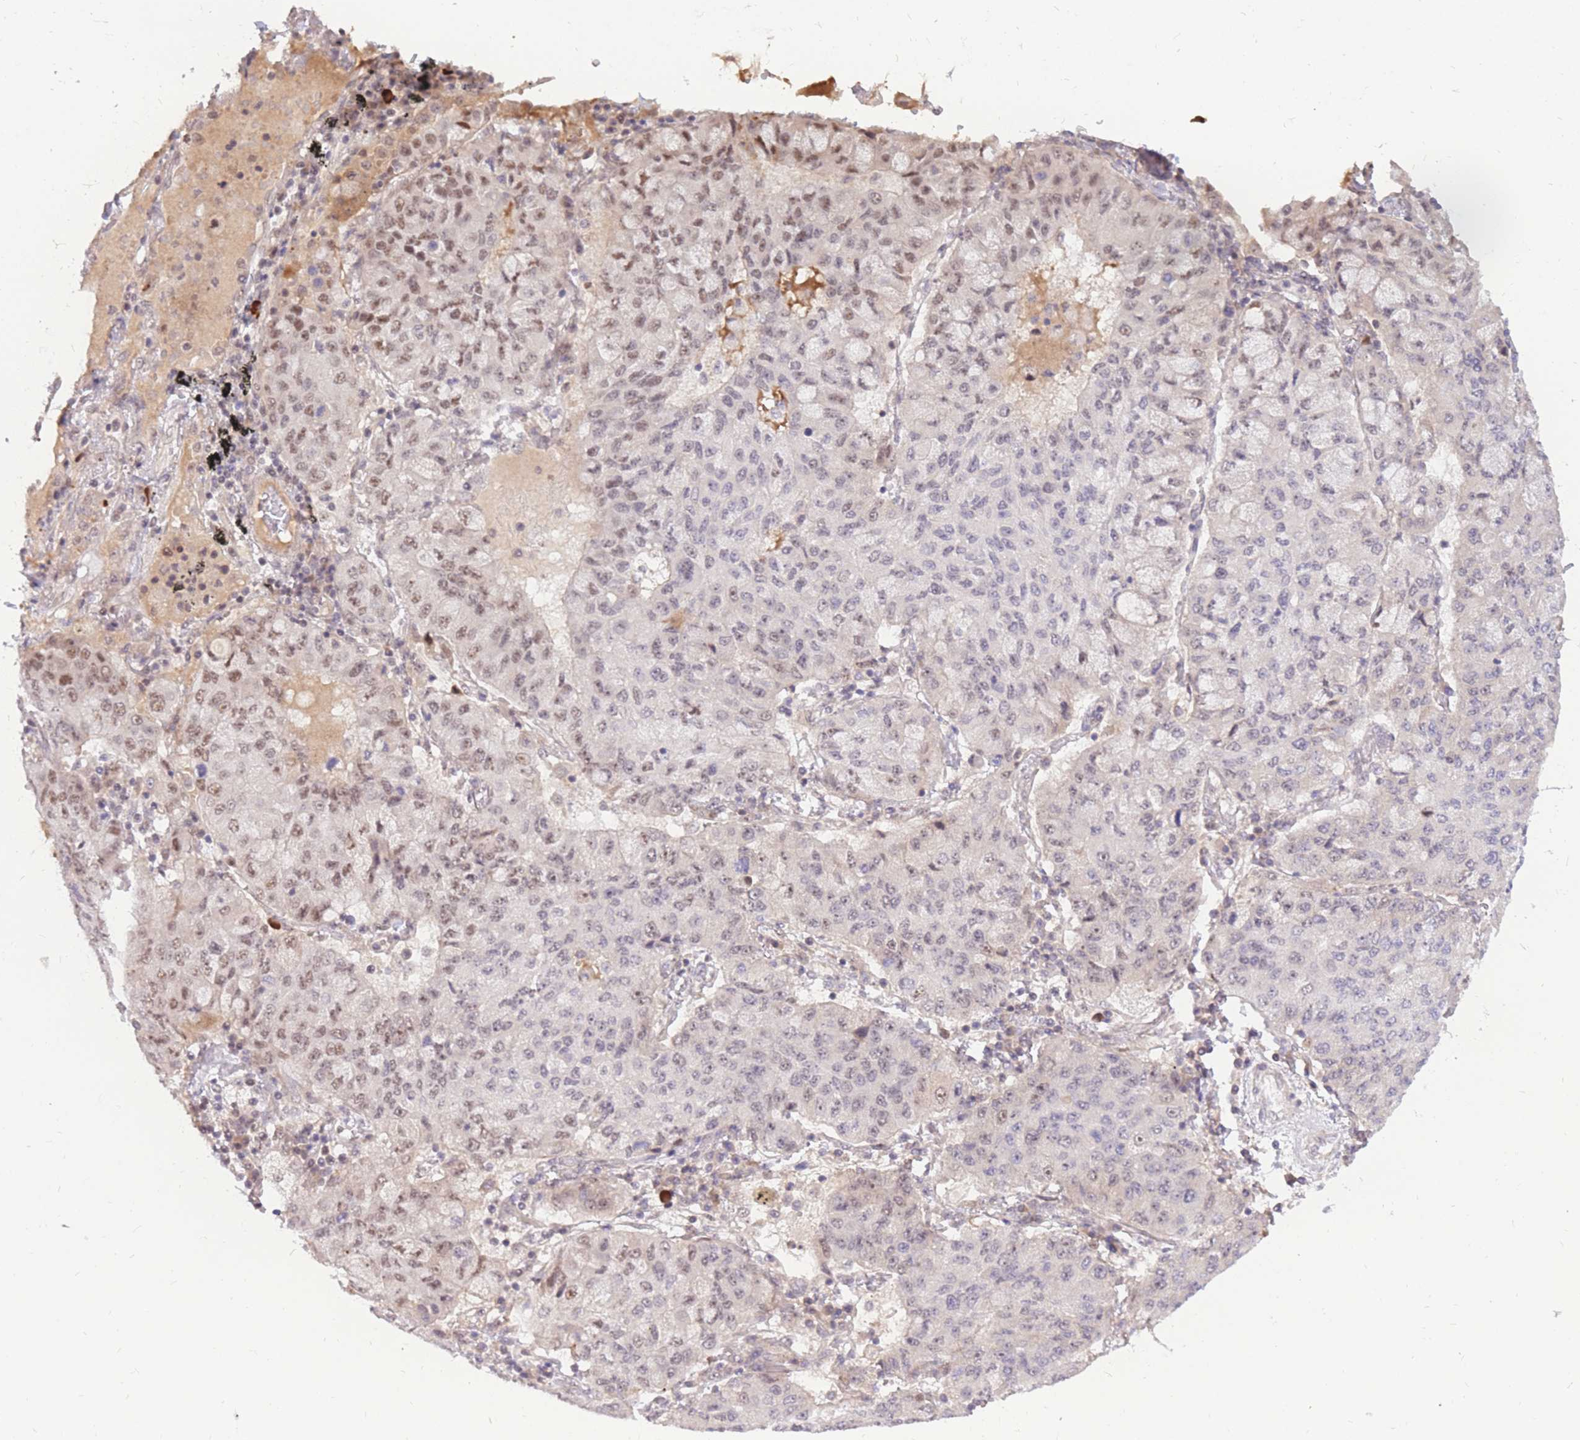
{"staining": {"intensity": "moderate", "quantity": "25%-75%", "location": "nuclear"}, "tissue": "lung cancer", "cell_type": "Tumor cells", "image_type": "cancer", "snomed": [{"axis": "morphology", "description": "Squamous cell carcinoma, NOS"}, {"axis": "topography", "description": "Lung"}], "caption": "Lung cancer stained for a protein reveals moderate nuclear positivity in tumor cells.", "gene": "ERICH6B", "patient": {"sex": "male", "age": 74}}